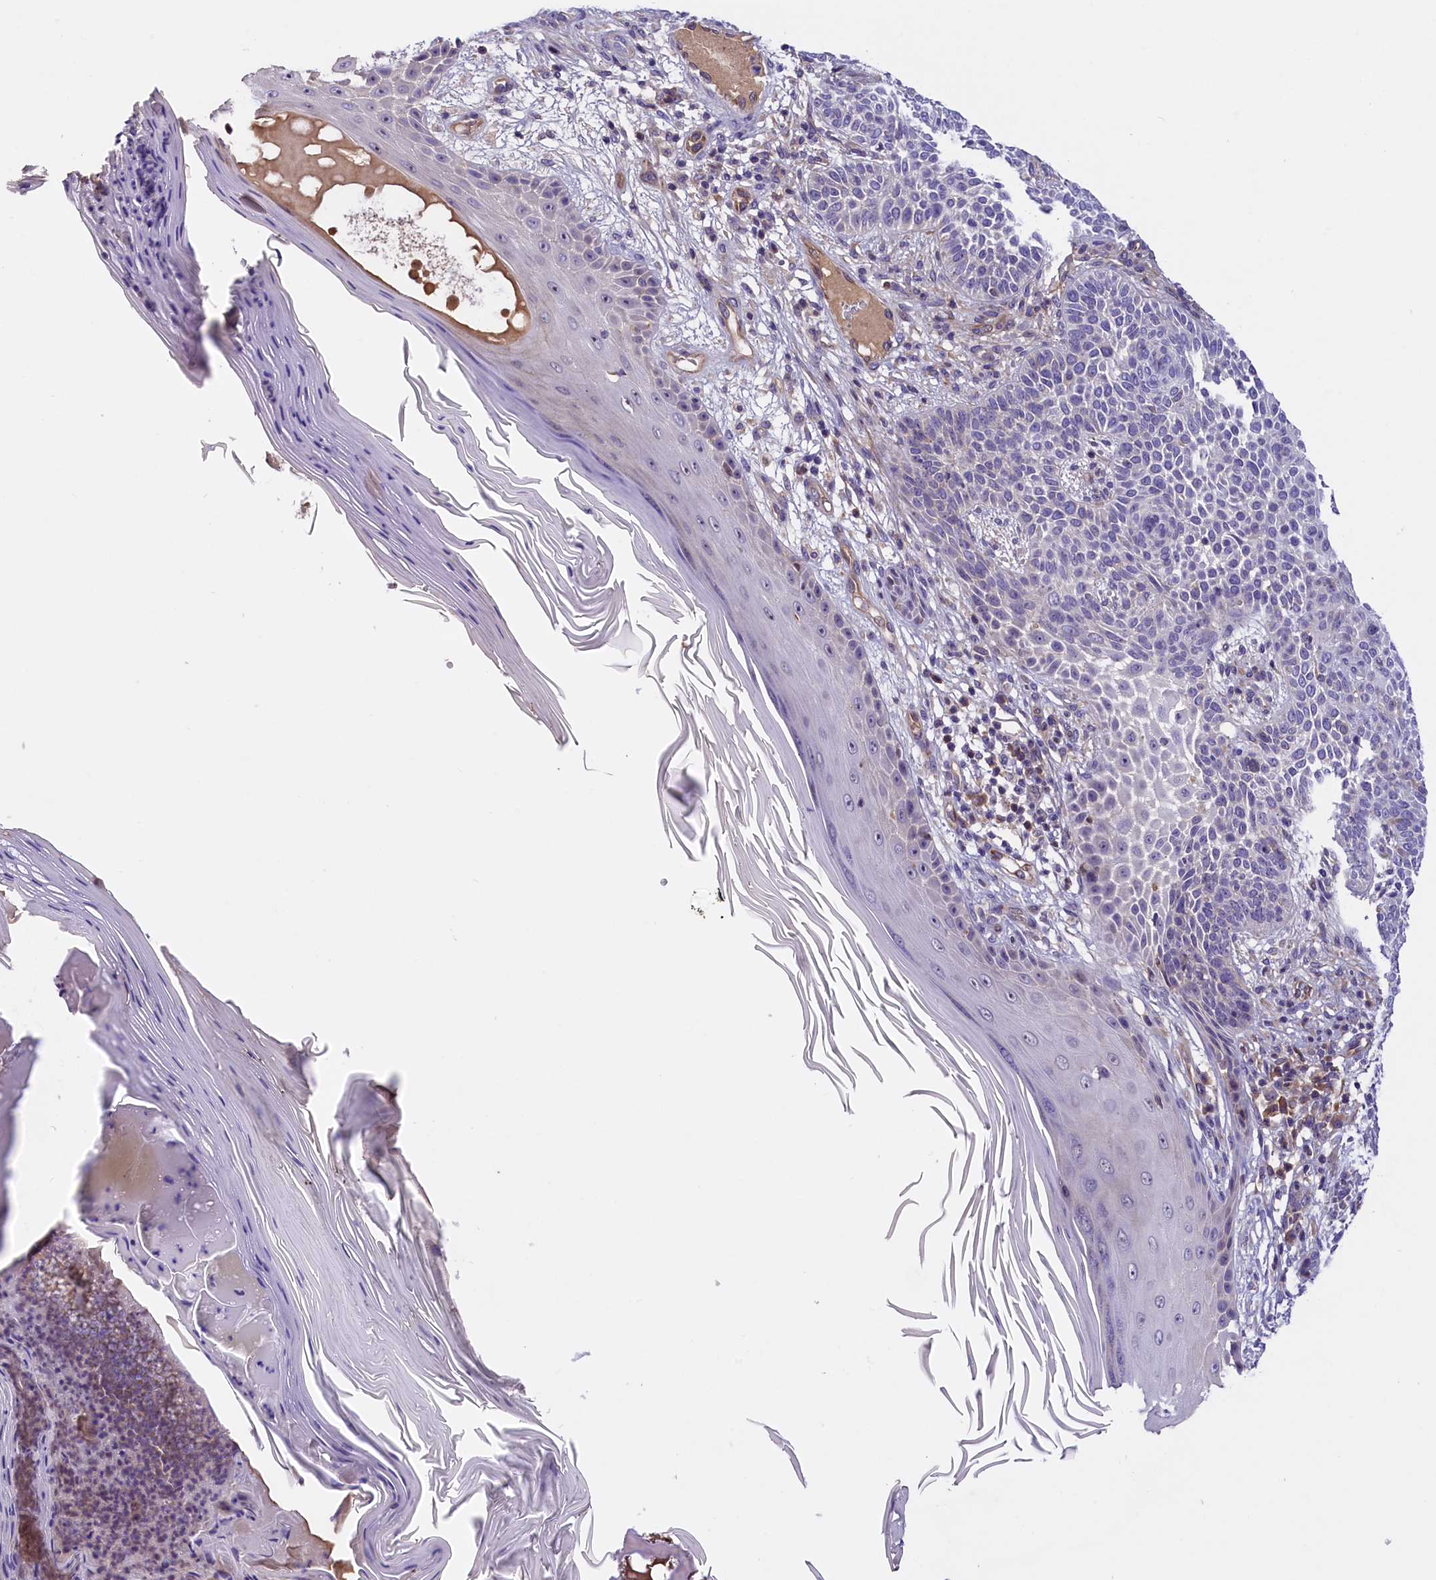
{"staining": {"intensity": "negative", "quantity": "none", "location": "none"}, "tissue": "skin cancer", "cell_type": "Tumor cells", "image_type": "cancer", "snomed": [{"axis": "morphology", "description": "Basal cell carcinoma"}, {"axis": "topography", "description": "Skin"}], "caption": "This is an immunohistochemistry (IHC) photomicrograph of human skin cancer. There is no positivity in tumor cells.", "gene": "CCDC32", "patient": {"sex": "male", "age": 85}}